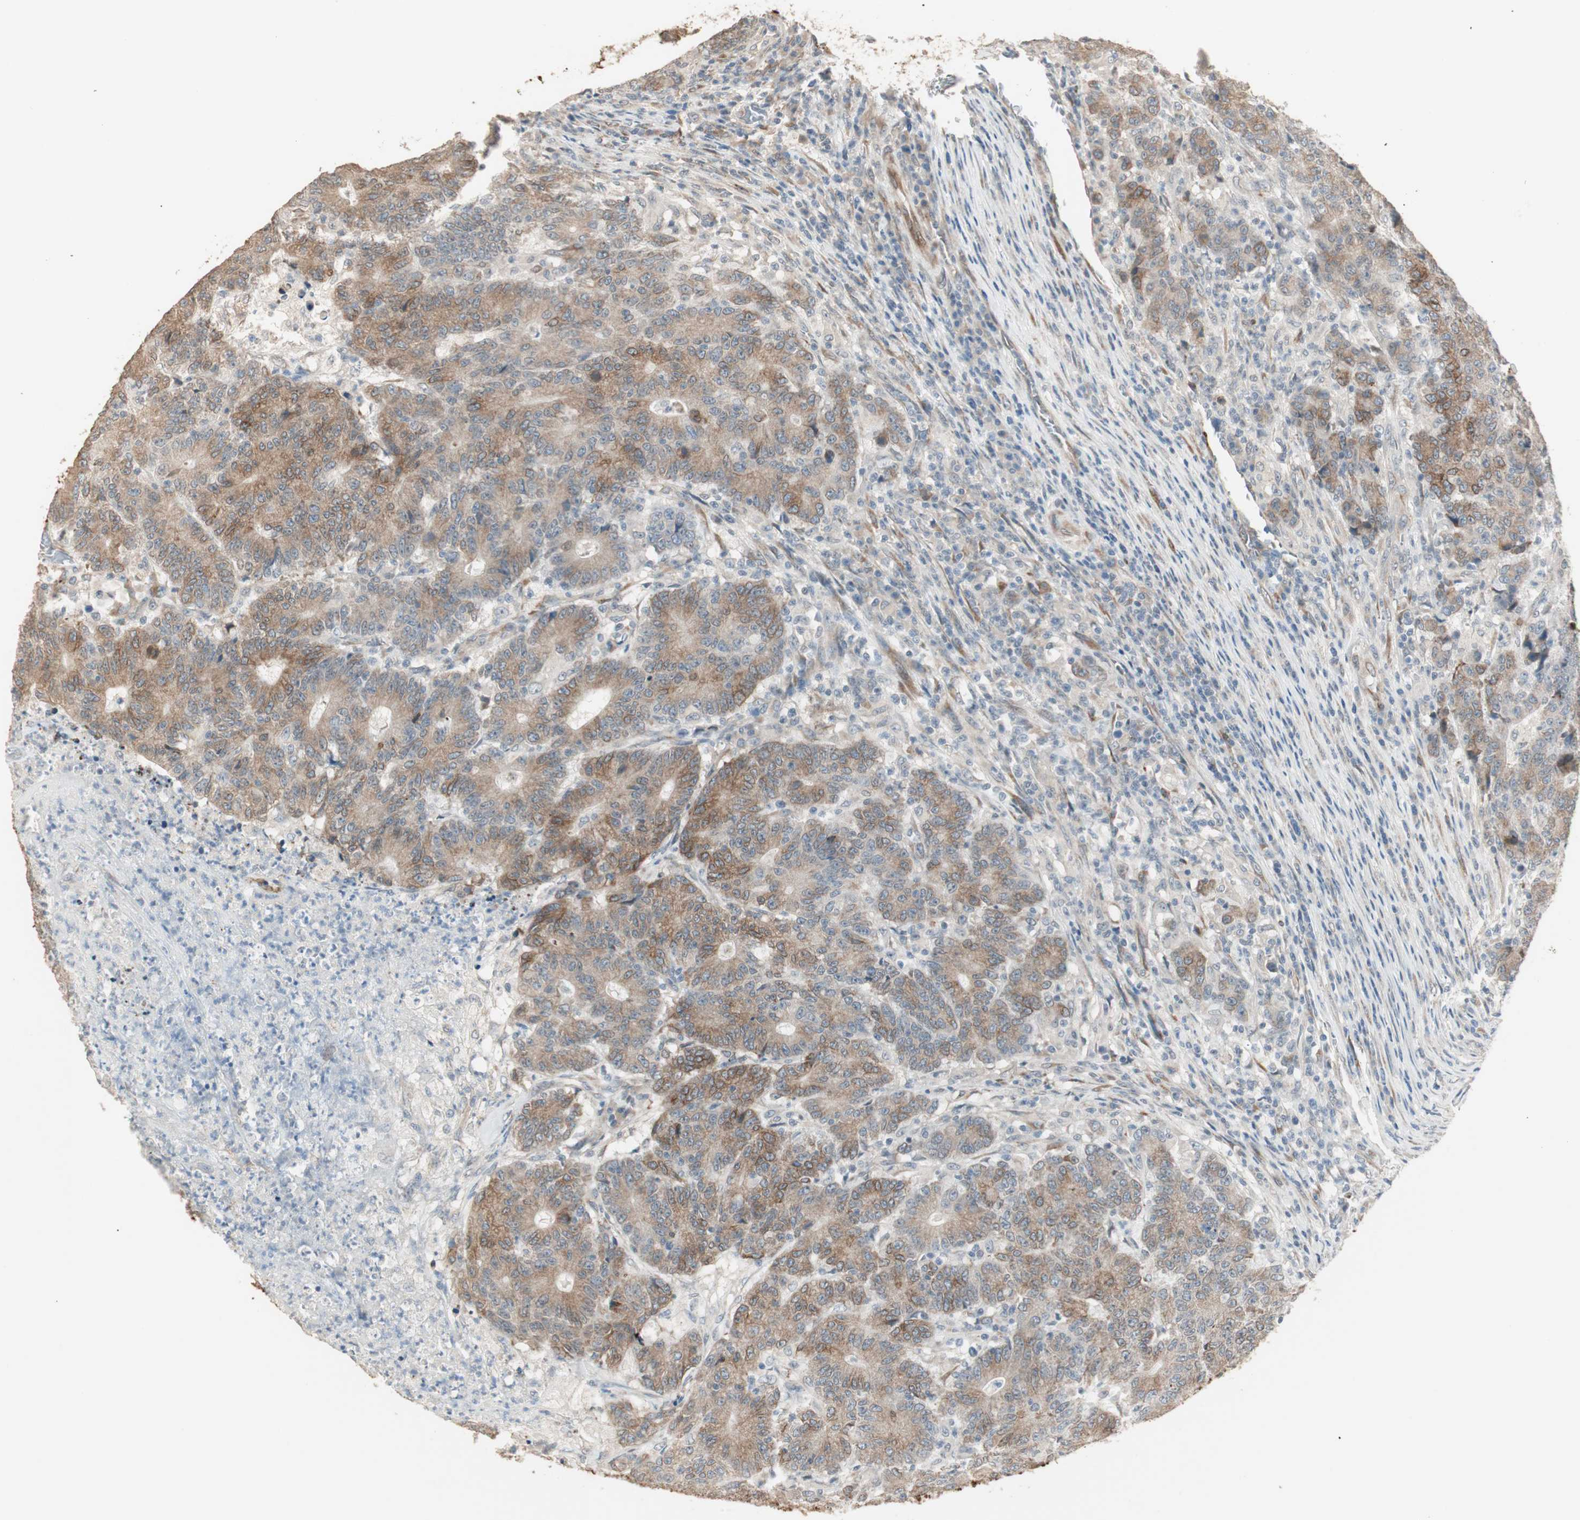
{"staining": {"intensity": "moderate", "quantity": ">75%", "location": "cytoplasmic/membranous"}, "tissue": "colorectal cancer", "cell_type": "Tumor cells", "image_type": "cancer", "snomed": [{"axis": "morphology", "description": "Normal tissue, NOS"}, {"axis": "morphology", "description": "Adenocarcinoma, NOS"}, {"axis": "topography", "description": "Colon"}], "caption": "A high-resolution image shows immunohistochemistry staining of colorectal cancer, which displays moderate cytoplasmic/membranous staining in about >75% of tumor cells.", "gene": "TASOR", "patient": {"sex": "female", "age": 75}}